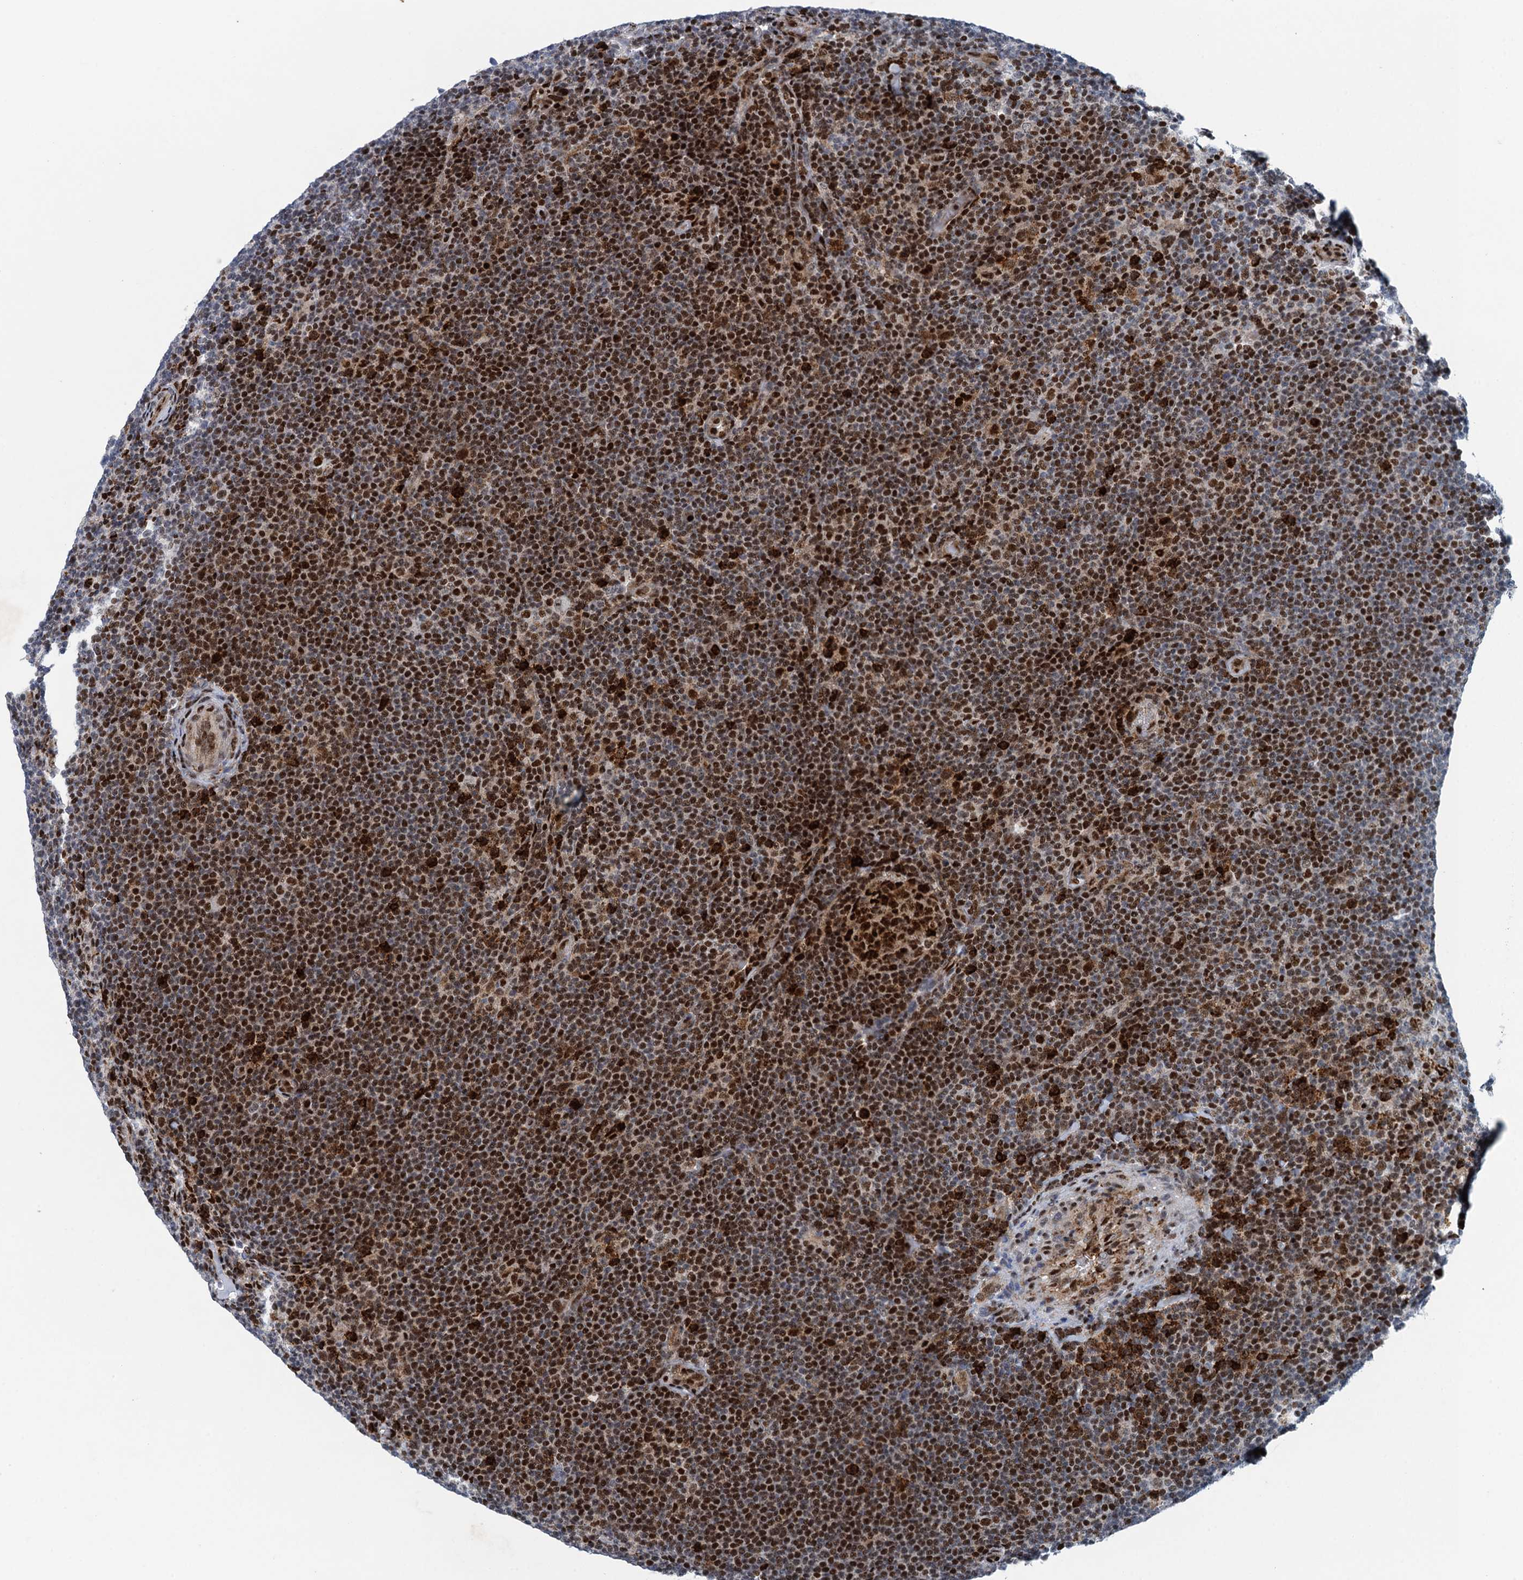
{"staining": {"intensity": "strong", "quantity": "25%-75%", "location": "nuclear"}, "tissue": "lymphoma", "cell_type": "Tumor cells", "image_type": "cancer", "snomed": [{"axis": "morphology", "description": "Hodgkin's disease, NOS"}, {"axis": "topography", "description": "Lymph node"}], "caption": "Protein positivity by IHC shows strong nuclear positivity in approximately 25%-75% of tumor cells in Hodgkin's disease.", "gene": "ANKRD13D", "patient": {"sex": "female", "age": 57}}